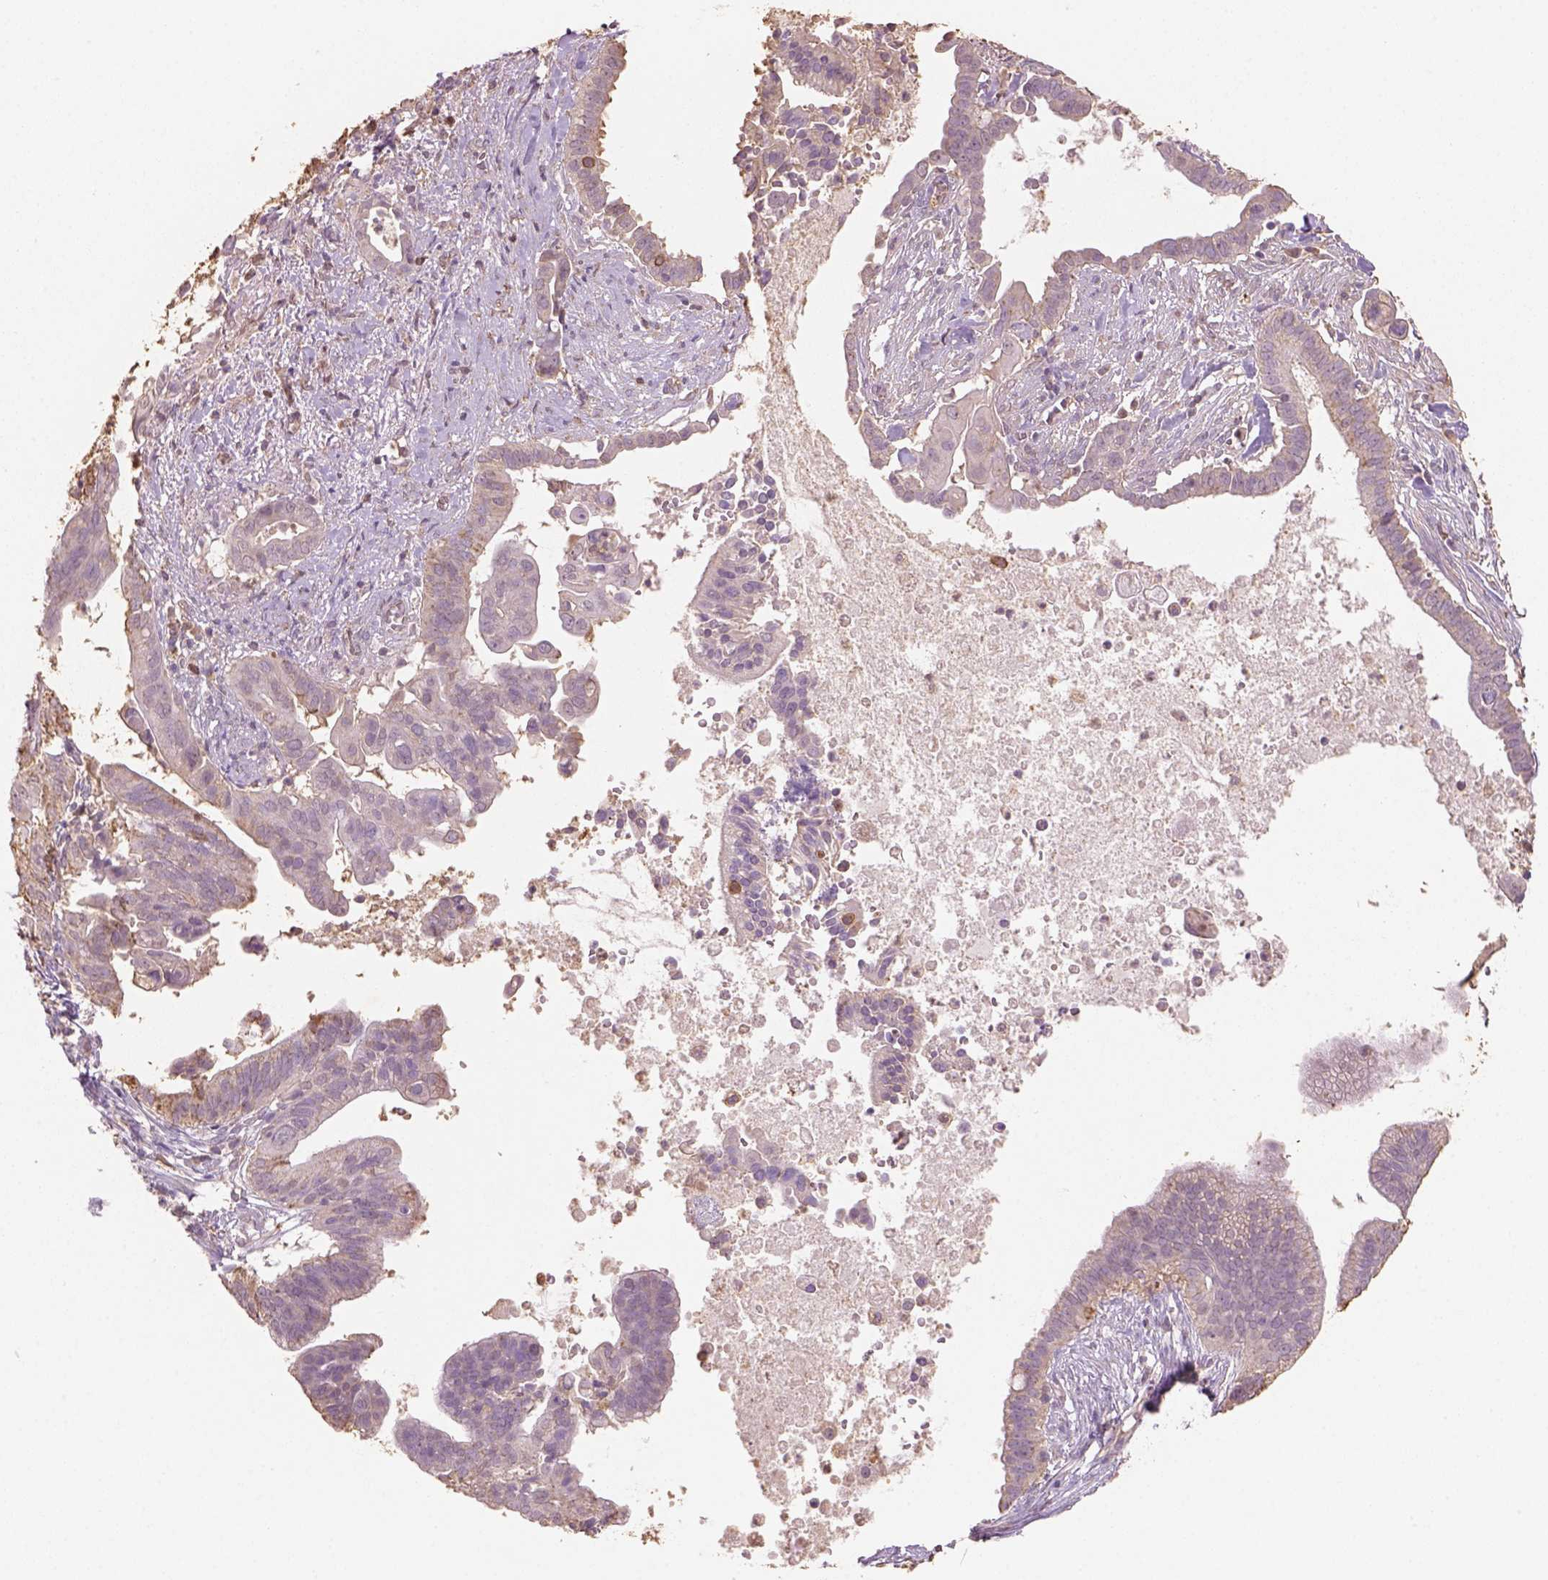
{"staining": {"intensity": "negative", "quantity": "none", "location": "none"}, "tissue": "pancreatic cancer", "cell_type": "Tumor cells", "image_type": "cancer", "snomed": [{"axis": "morphology", "description": "Adenocarcinoma, NOS"}, {"axis": "topography", "description": "Pancreas"}], "caption": "IHC micrograph of human pancreatic adenocarcinoma stained for a protein (brown), which reveals no staining in tumor cells.", "gene": "AP2B1", "patient": {"sex": "male", "age": 61}}